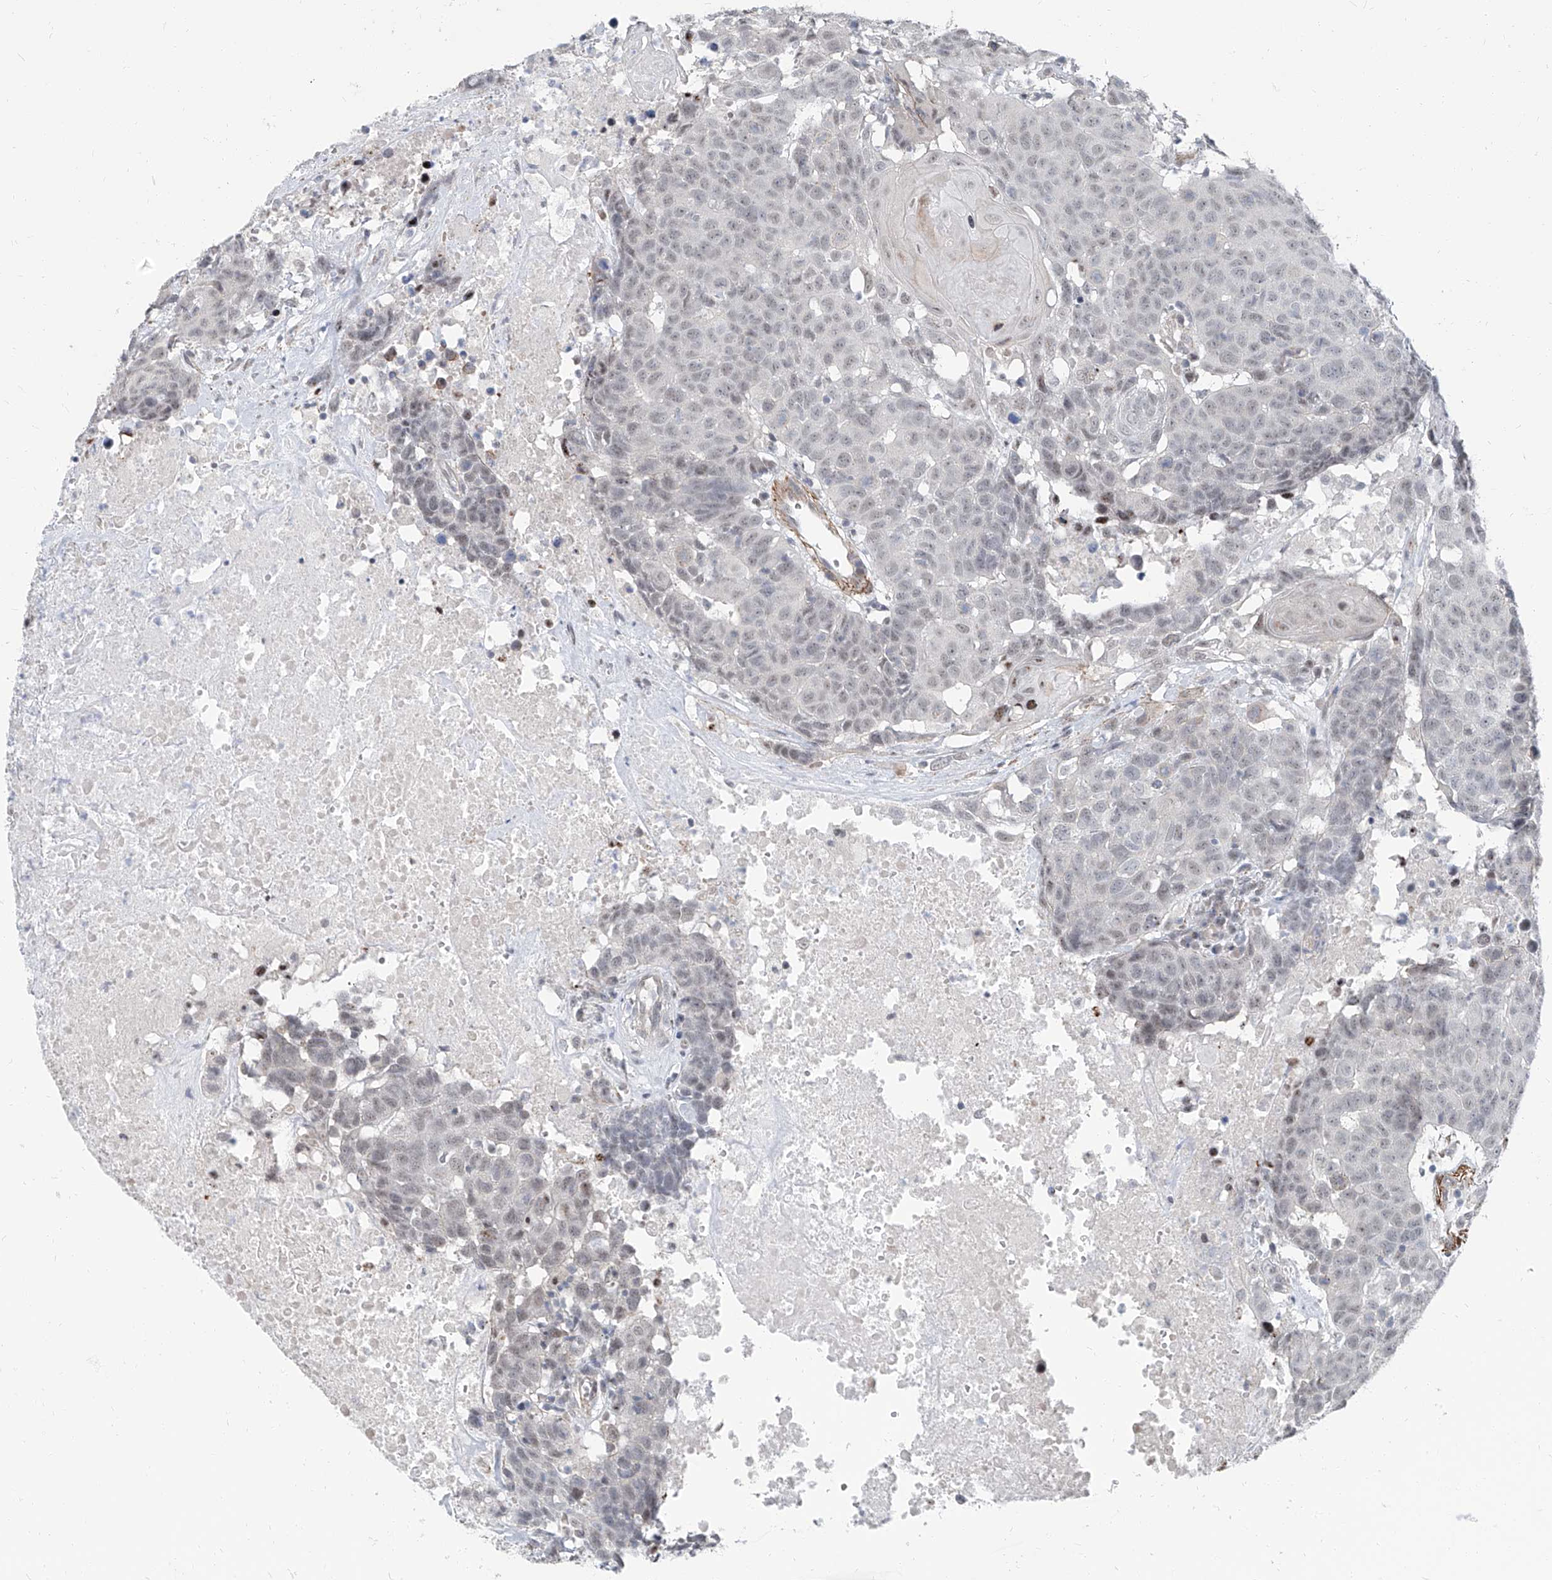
{"staining": {"intensity": "weak", "quantity": "<25%", "location": "nuclear"}, "tissue": "head and neck cancer", "cell_type": "Tumor cells", "image_type": "cancer", "snomed": [{"axis": "morphology", "description": "Squamous cell carcinoma, NOS"}, {"axis": "topography", "description": "Head-Neck"}], "caption": "Immunohistochemistry of human head and neck cancer shows no positivity in tumor cells.", "gene": "TXLNB", "patient": {"sex": "male", "age": 66}}